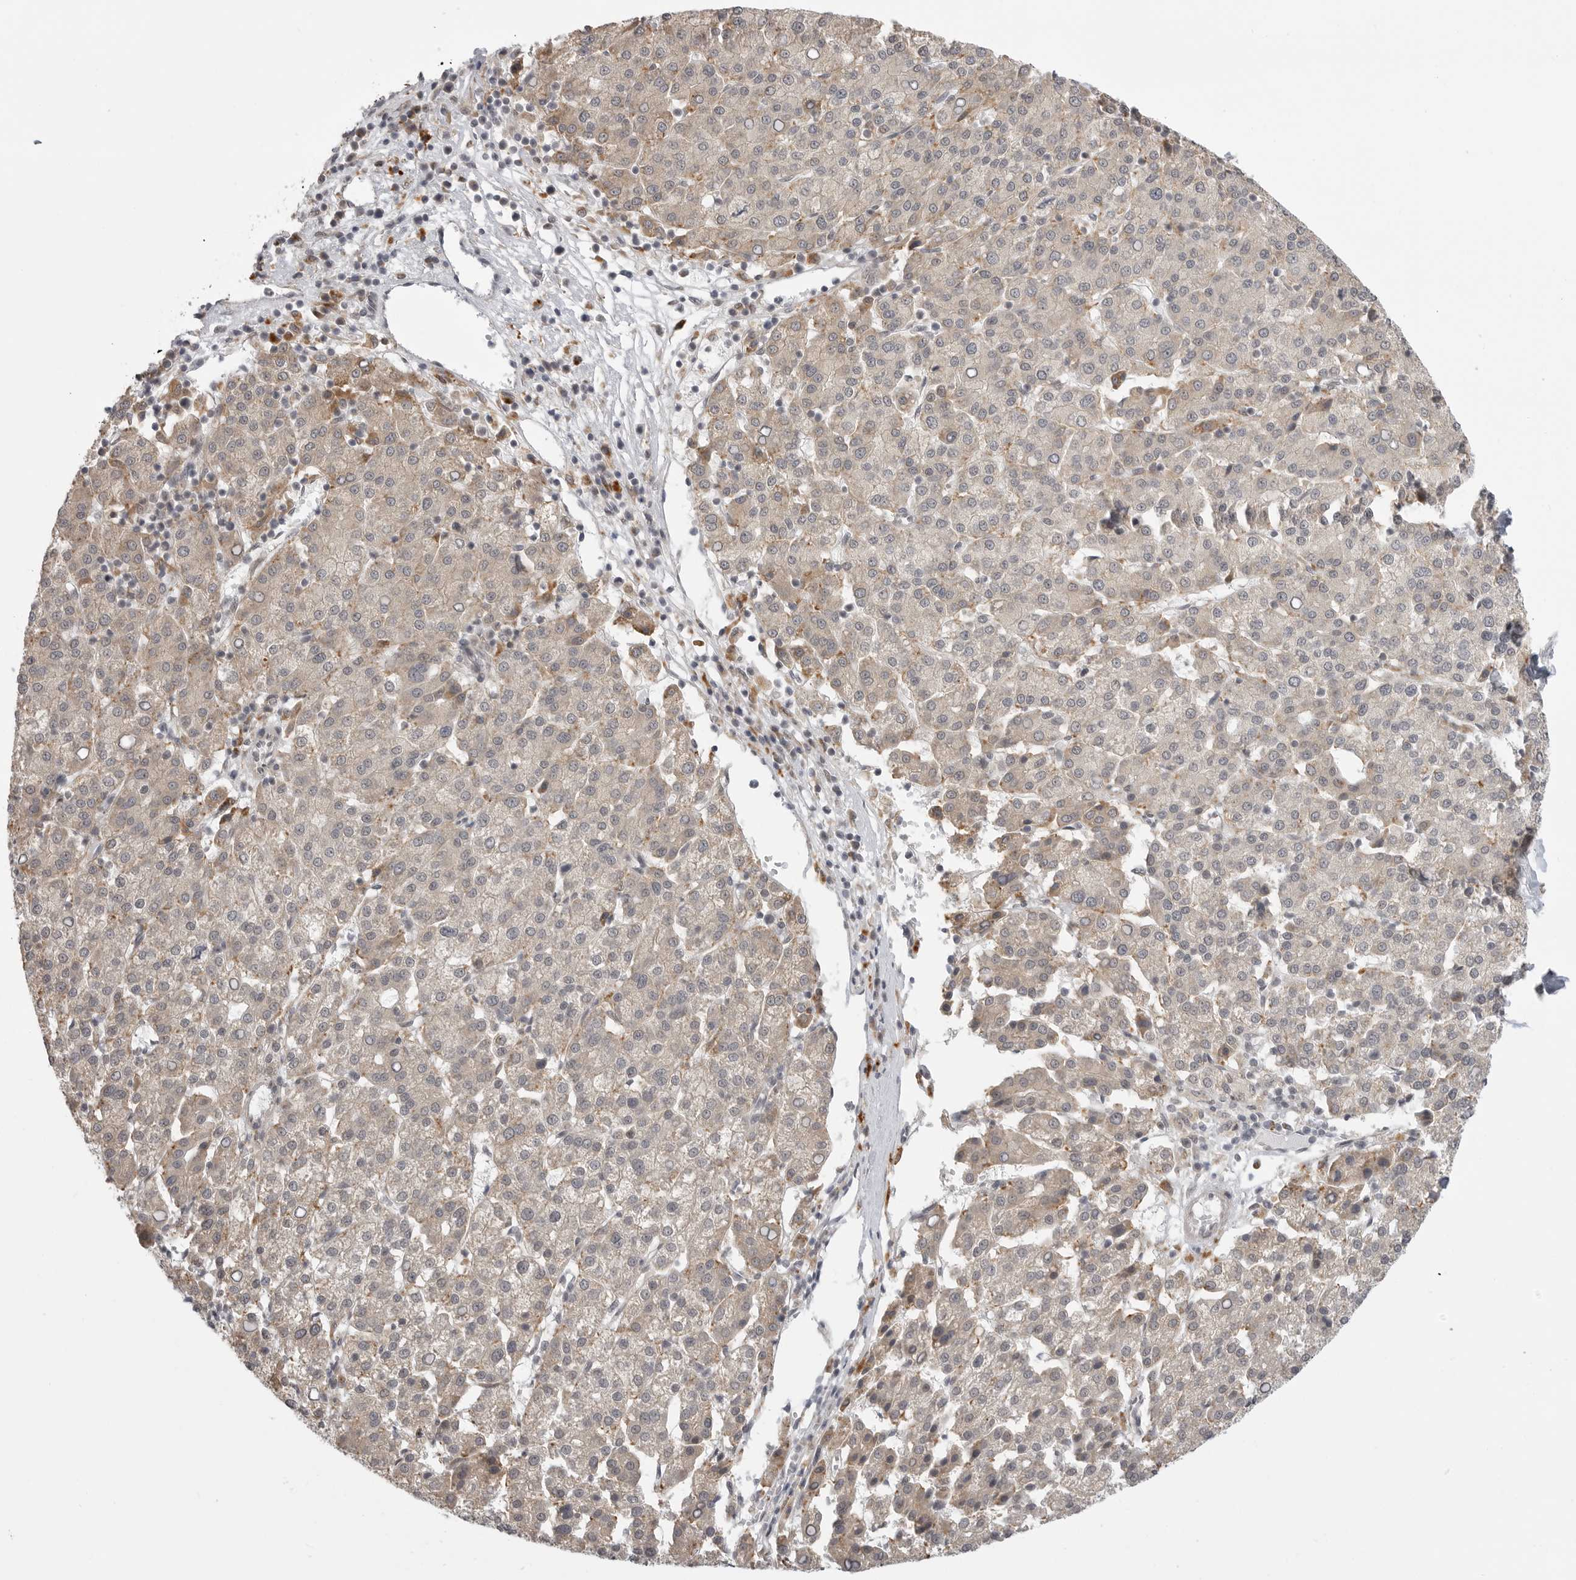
{"staining": {"intensity": "weak", "quantity": "<25%", "location": "cytoplasmic/membranous"}, "tissue": "liver cancer", "cell_type": "Tumor cells", "image_type": "cancer", "snomed": [{"axis": "morphology", "description": "Carcinoma, Hepatocellular, NOS"}, {"axis": "topography", "description": "Liver"}], "caption": "Tumor cells are negative for protein expression in human liver cancer (hepatocellular carcinoma).", "gene": "KALRN", "patient": {"sex": "female", "age": 58}}